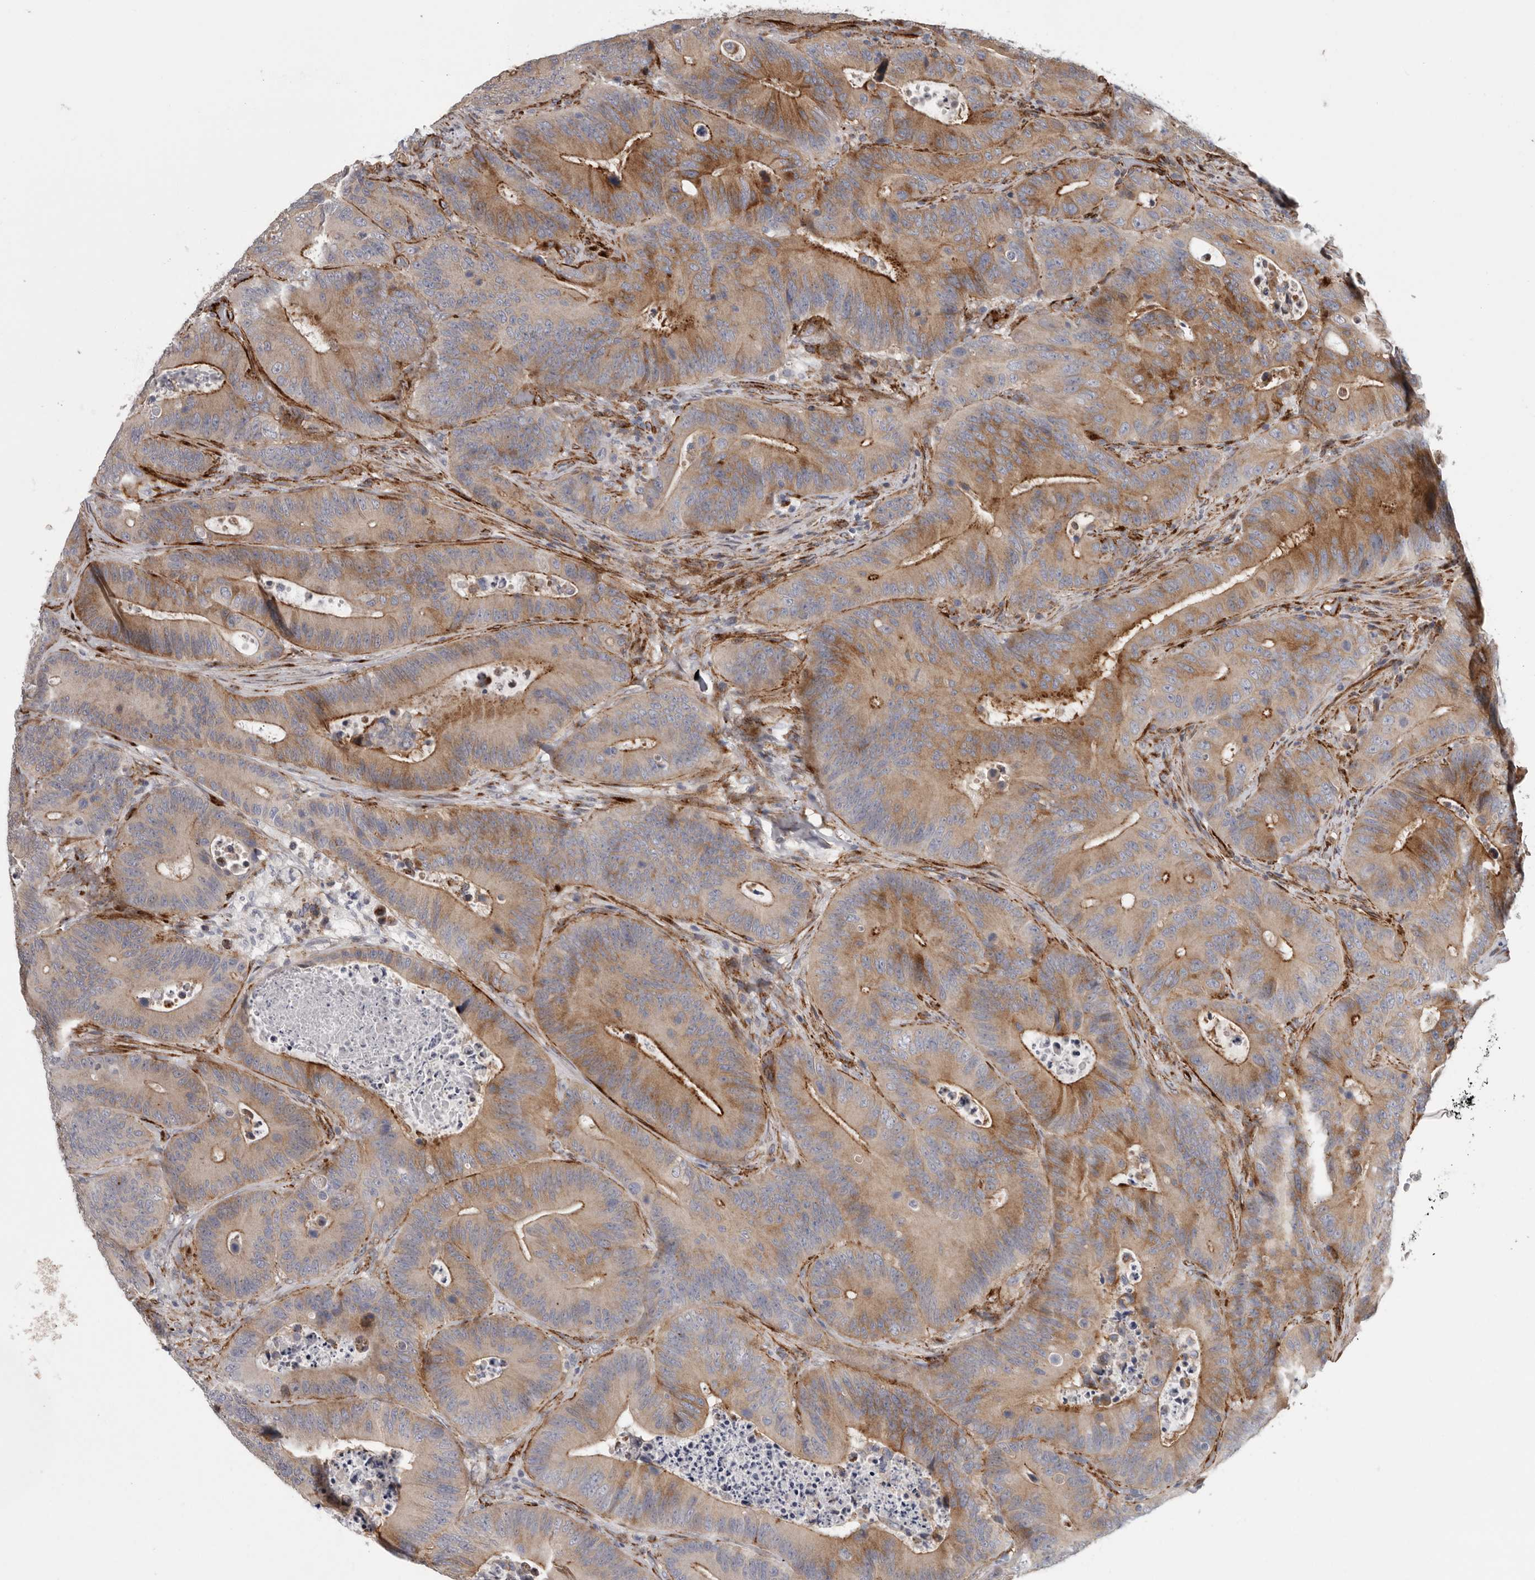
{"staining": {"intensity": "moderate", "quantity": ">75%", "location": "cytoplasmic/membranous"}, "tissue": "colorectal cancer", "cell_type": "Tumor cells", "image_type": "cancer", "snomed": [{"axis": "morphology", "description": "Adenocarcinoma, NOS"}, {"axis": "topography", "description": "Colon"}], "caption": "Immunohistochemistry histopathology image of colorectal adenocarcinoma stained for a protein (brown), which shows medium levels of moderate cytoplasmic/membranous positivity in approximately >75% of tumor cells.", "gene": "ATXN3L", "patient": {"sex": "male", "age": 83}}